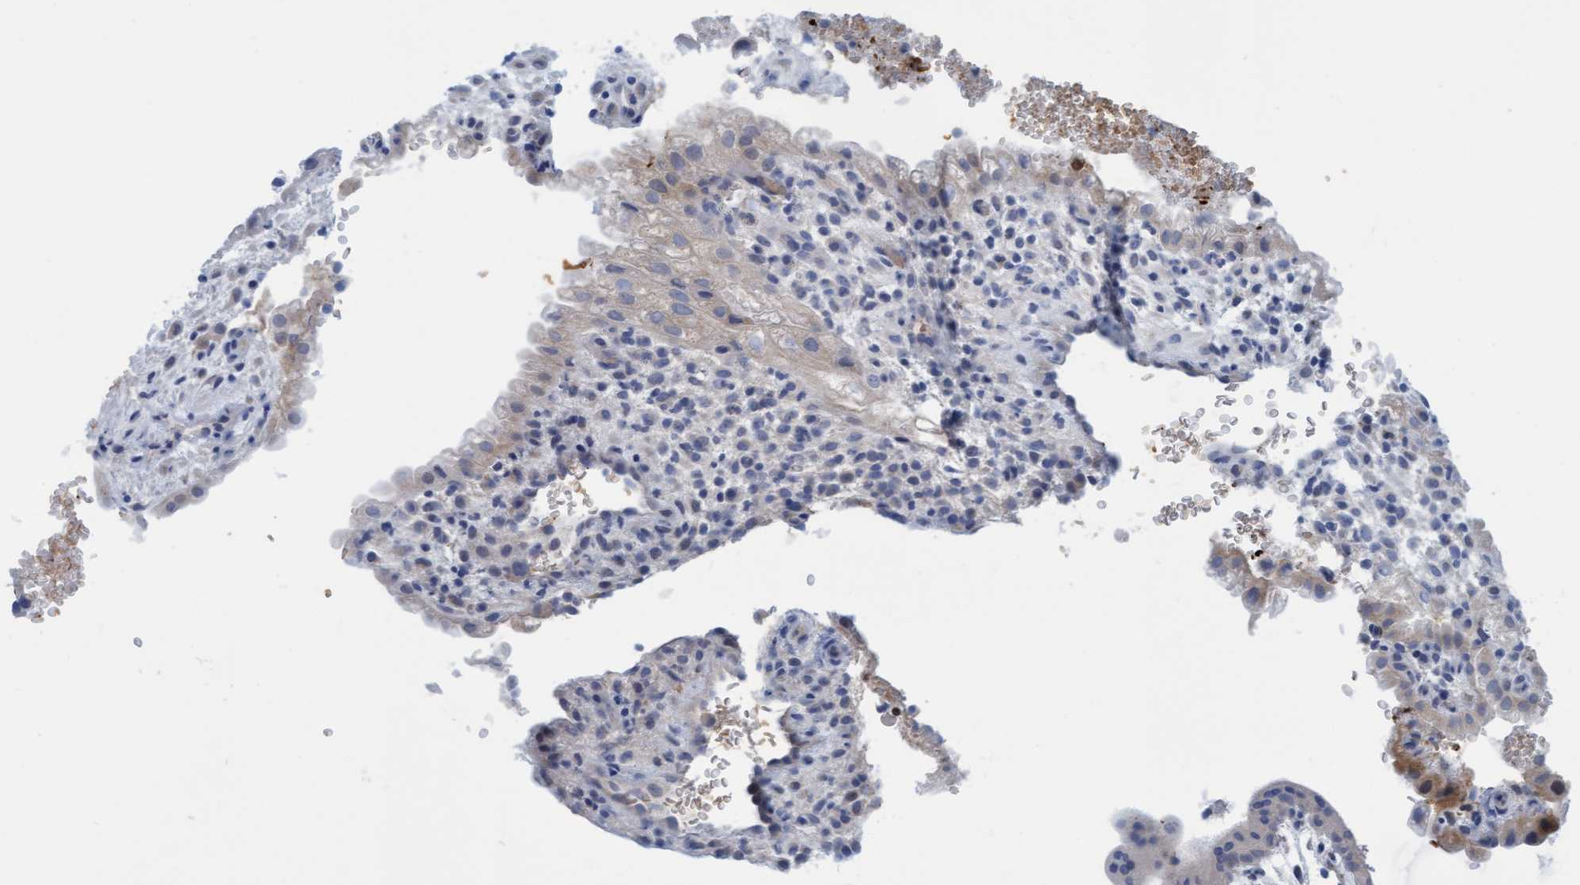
{"staining": {"intensity": "negative", "quantity": "none", "location": "none"}, "tissue": "placenta", "cell_type": "Decidual cells", "image_type": "normal", "snomed": [{"axis": "morphology", "description": "Normal tissue, NOS"}, {"axis": "topography", "description": "Placenta"}], "caption": "Immunohistochemistry histopathology image of normal placenta stained for a protein (brown), which exhibits no positivity in decidual cells.", "gene": "P2RX5", "patient": {"sex": "female", "age": 35}}